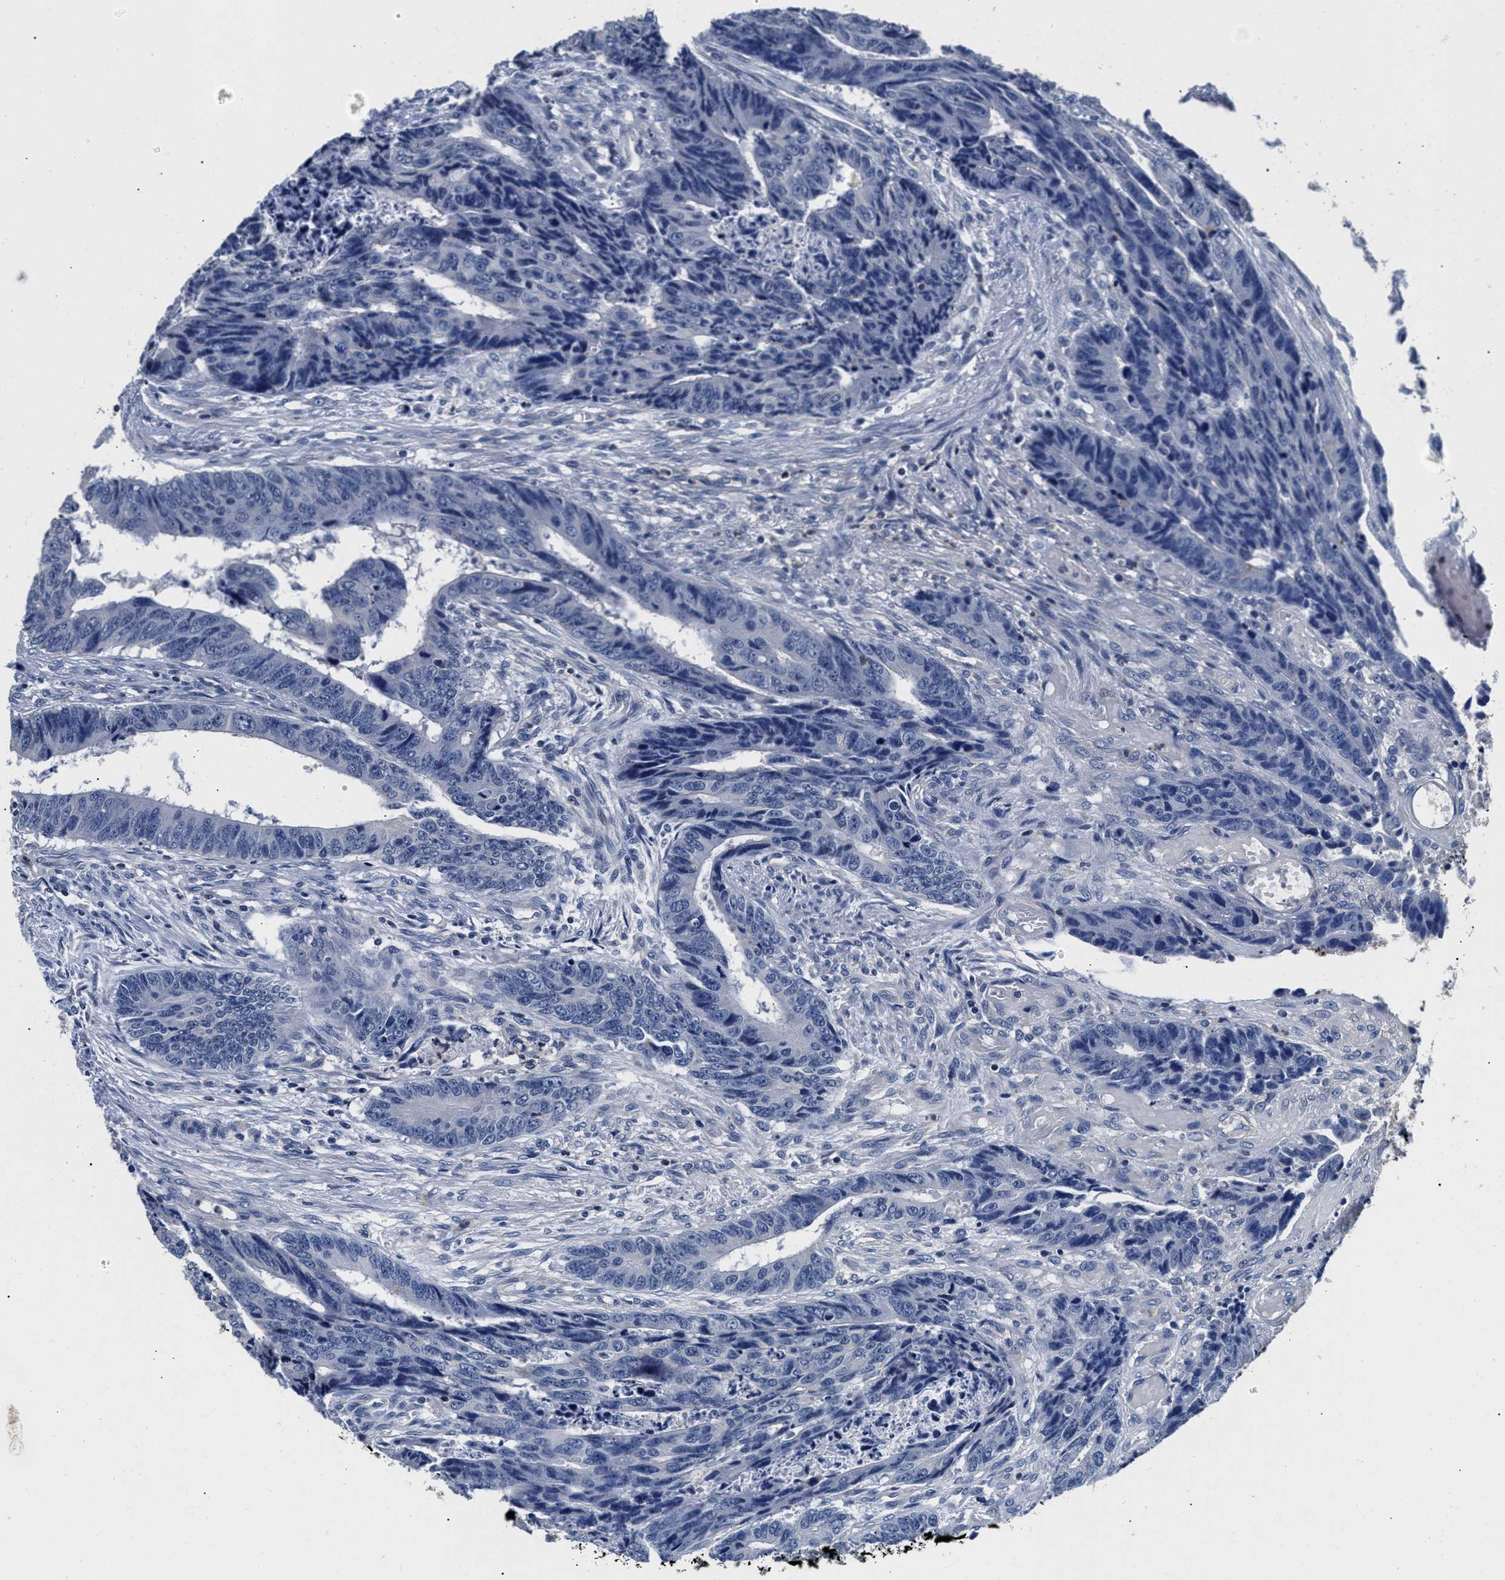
{"staining": {"intensity": "negative", "quantity": "none", "location": "none"}, "tissue": "colorectal cancer", "cell_type": "Tumor cells", "image_type": "cancer", "snomed": [{"axis": "morphology", "description": "Adenocarcinoma, NOS"}, {"axis": "topography", "description": "Rectum"}], "caption": "An immunohistochemistry (IHC) histopathology image of colorectal cancer (adenocarcinoma) is shown. There is no staining in tumor cells of colorectal cancer (adenocarcinoma).", "gene": "PHF24", "patient": {"sex": "male", "age": 84}}